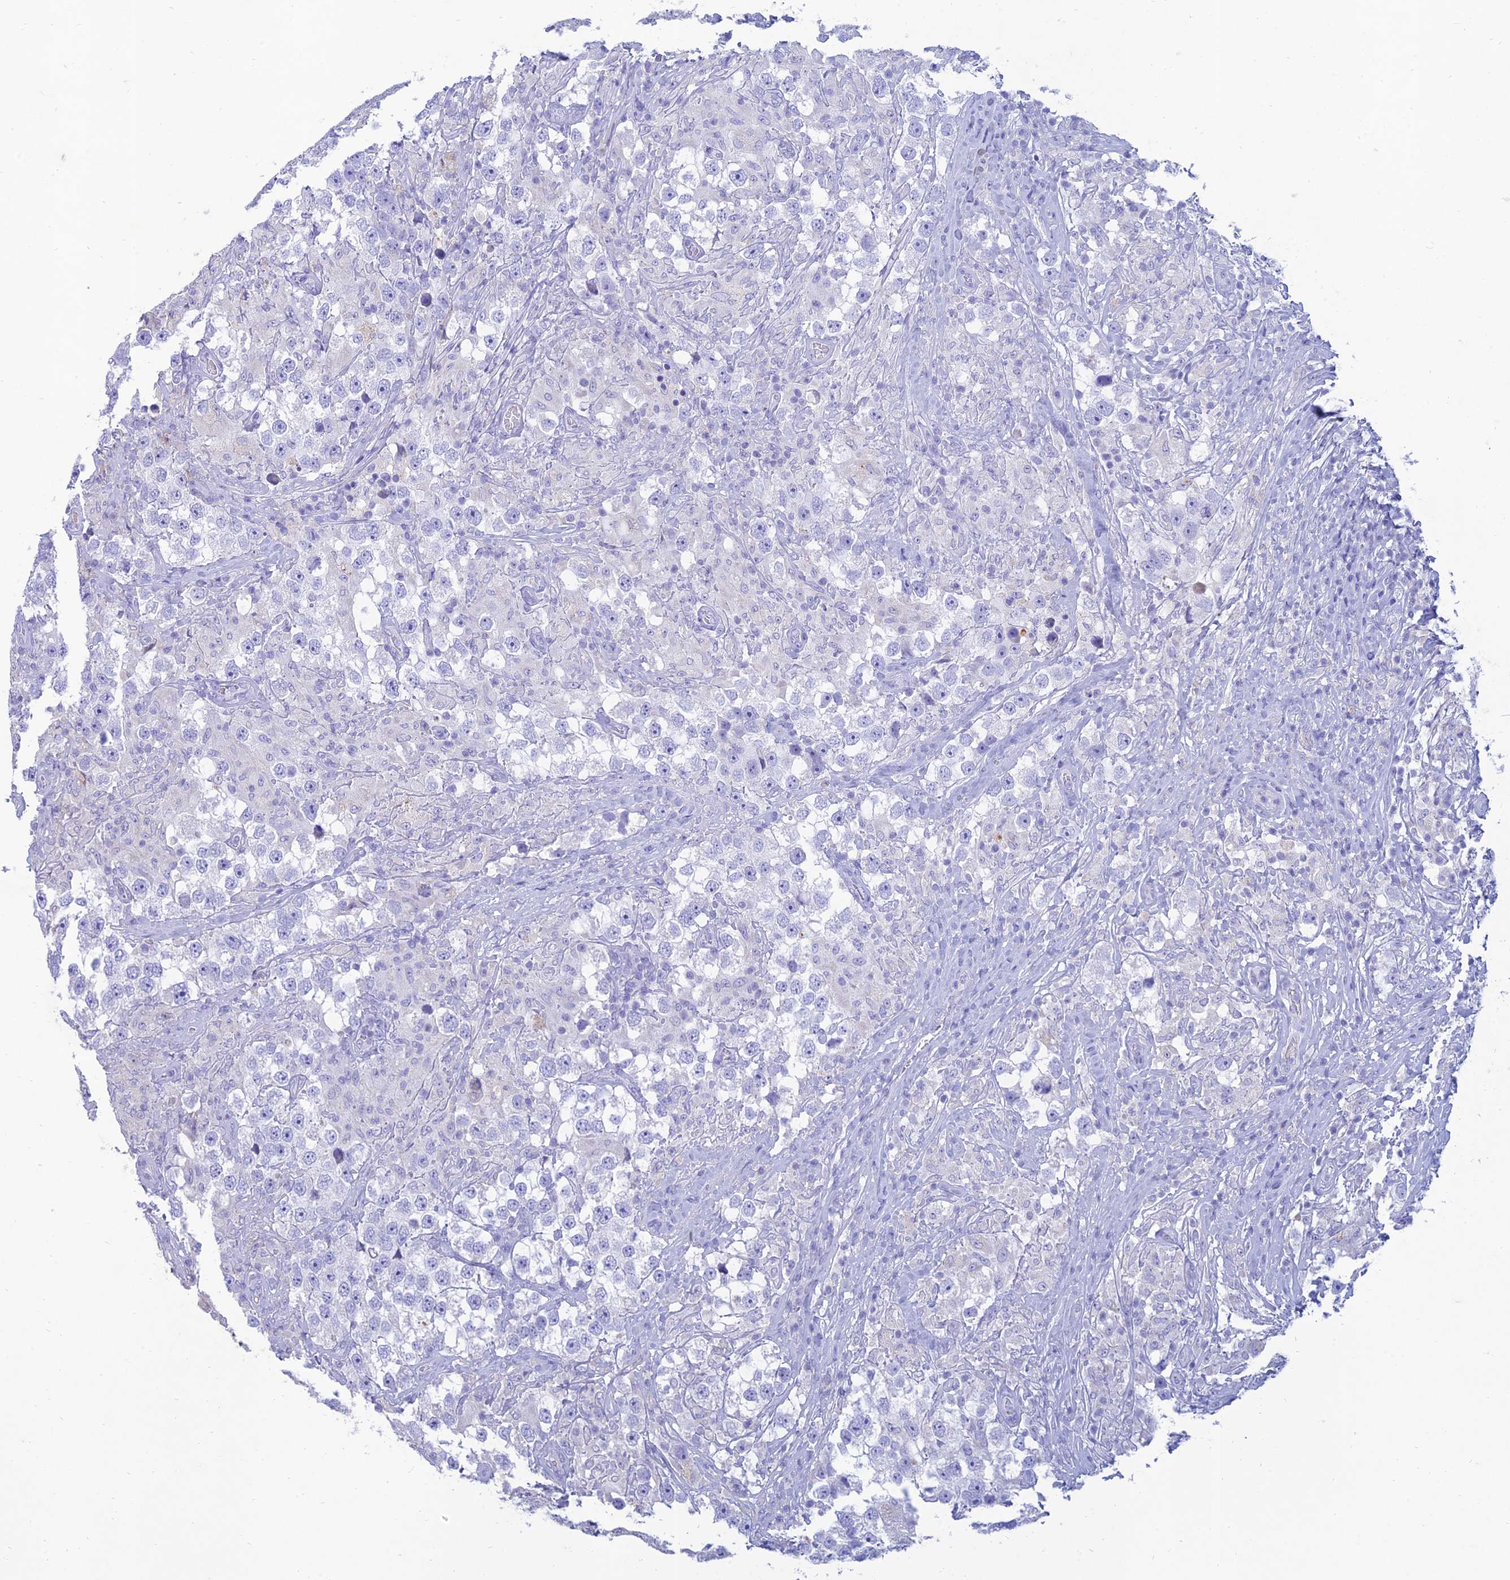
{"staining": {"intensity": "negative", "quantity": "none", "location": "none"}, "tissue": "testis cancer", "cell_type": "Tumor cells", "image_type": "cancer", "snomed": [{"axis": "morphology", "description": "Seminoma, NOS"}, {"axis": "topography", "description": "Testis"}], "caption": "Testis seminoma was stained to show a protein in brown. There is no significant positivity in tumor cells.", "gene": "MAL2", "patient": {"sex": "male", "age": 46}}